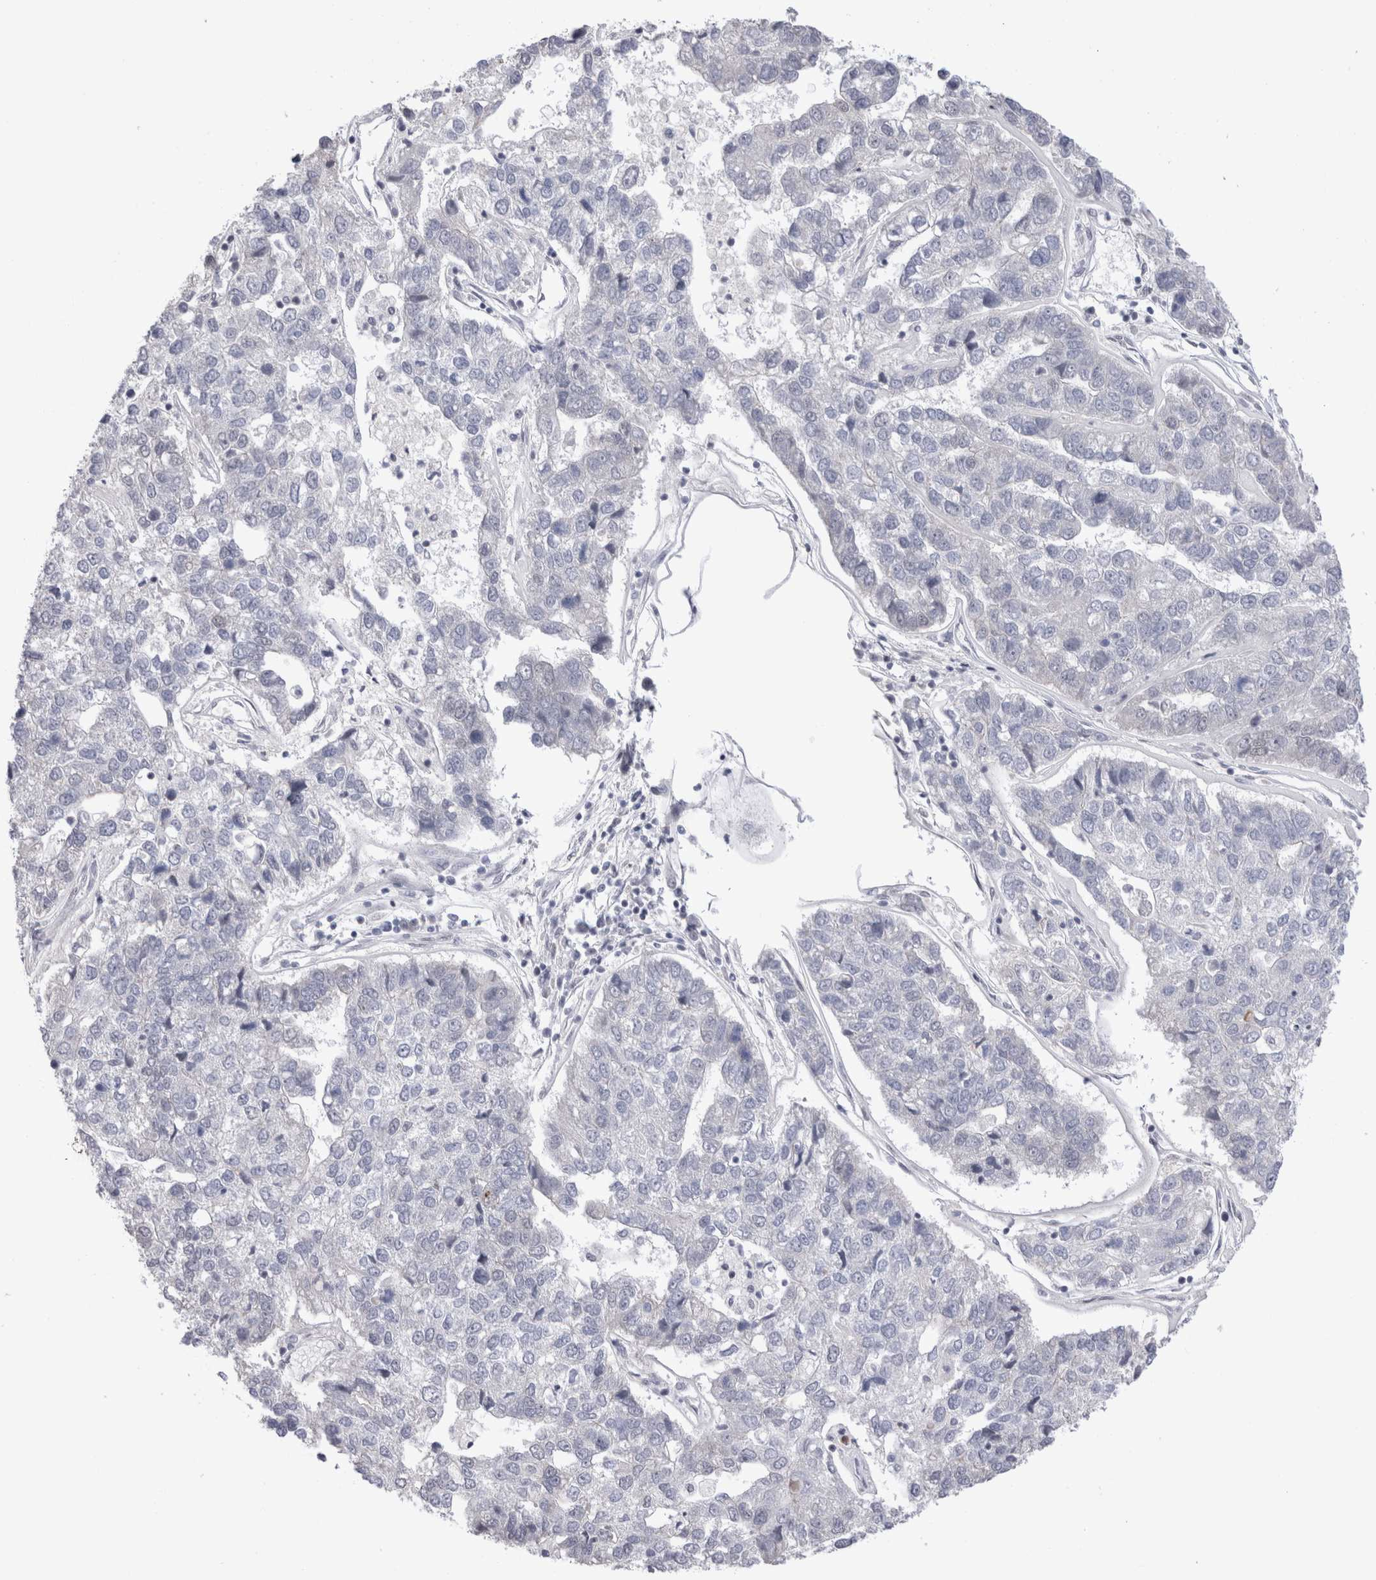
{"staining": {"intensity": "negative", "quantity": "none", "location": "none"}, "tissue": "pancreatic cancer", "cell_type": "Tumor cells", "image_type": "cancer", "snomed": [{"axis": "morphology", "description": "Adenocarcinoma, NOS"}, {"axis": "topography", "description": "Pancreas"}], "caption": "Pancreatic adenocarcinoma stained for a protein using IHC demonstrates no positivity tumor cells.", "gene": "RBM6", "patient": {"sex": "female", "age": 61}}